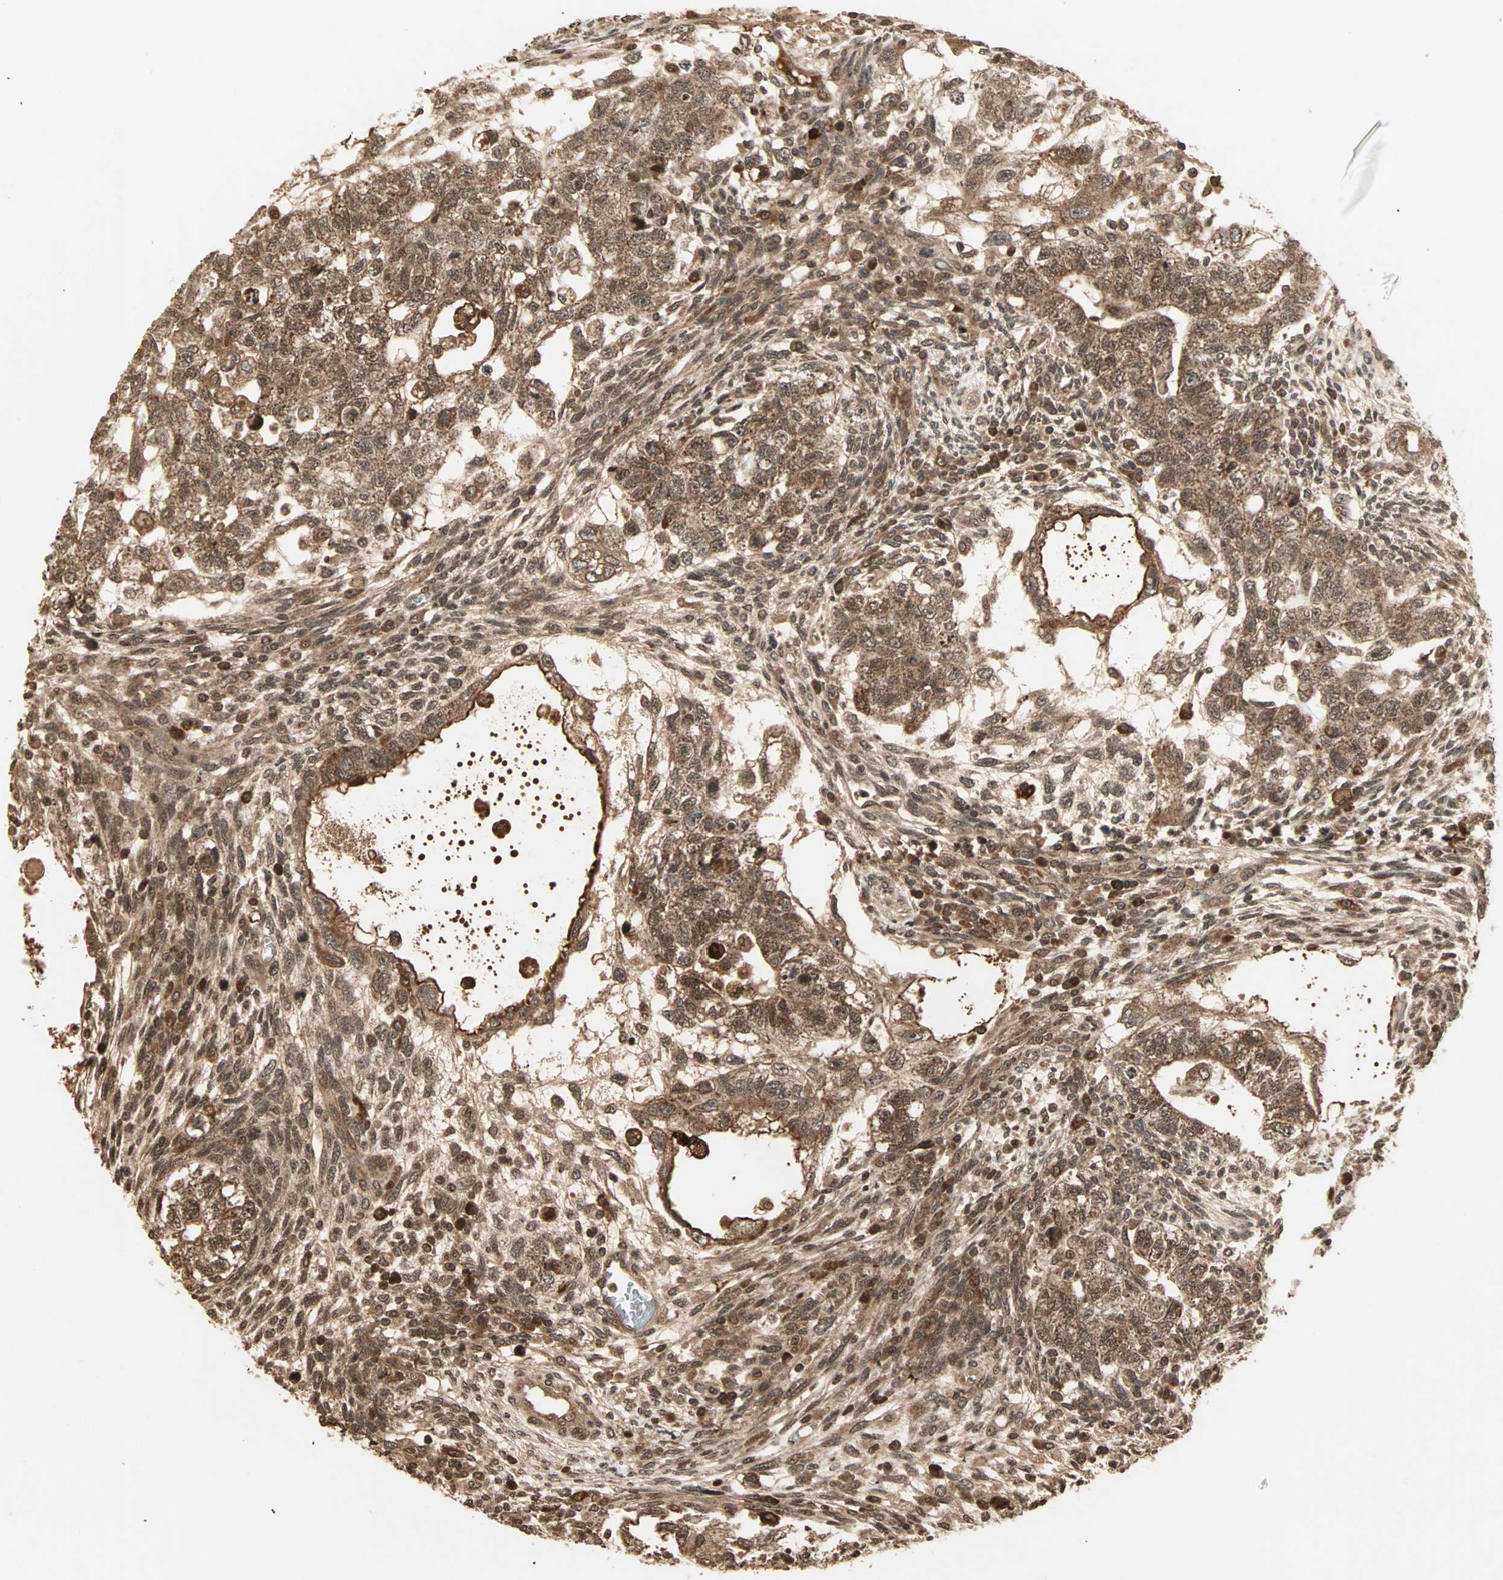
{"staining": {"intensity": "moderate", "quantity": ">75%", "location": "cytoplasmic/membranous,nuclear"}, "tissue": "testis cancer", "cell_type": "Tumor cells", "image_type": "cancer", "snomed": [{"axis": "morphology", "description": "Normal tissue, NOS"}, {"axis": "morphology", "description": "Carcinoma, Embryonal, NOS"}, {"axis": "topography", "description": "Testis"}], "caption": "Protein expression analysis of human testis cancer reveals moderate cytoplasmic/membranous and nuclear staining in approximately >75% of tumor cells.", "gene": "RFFL", "patient": {"sex": "male", "age": 36}}